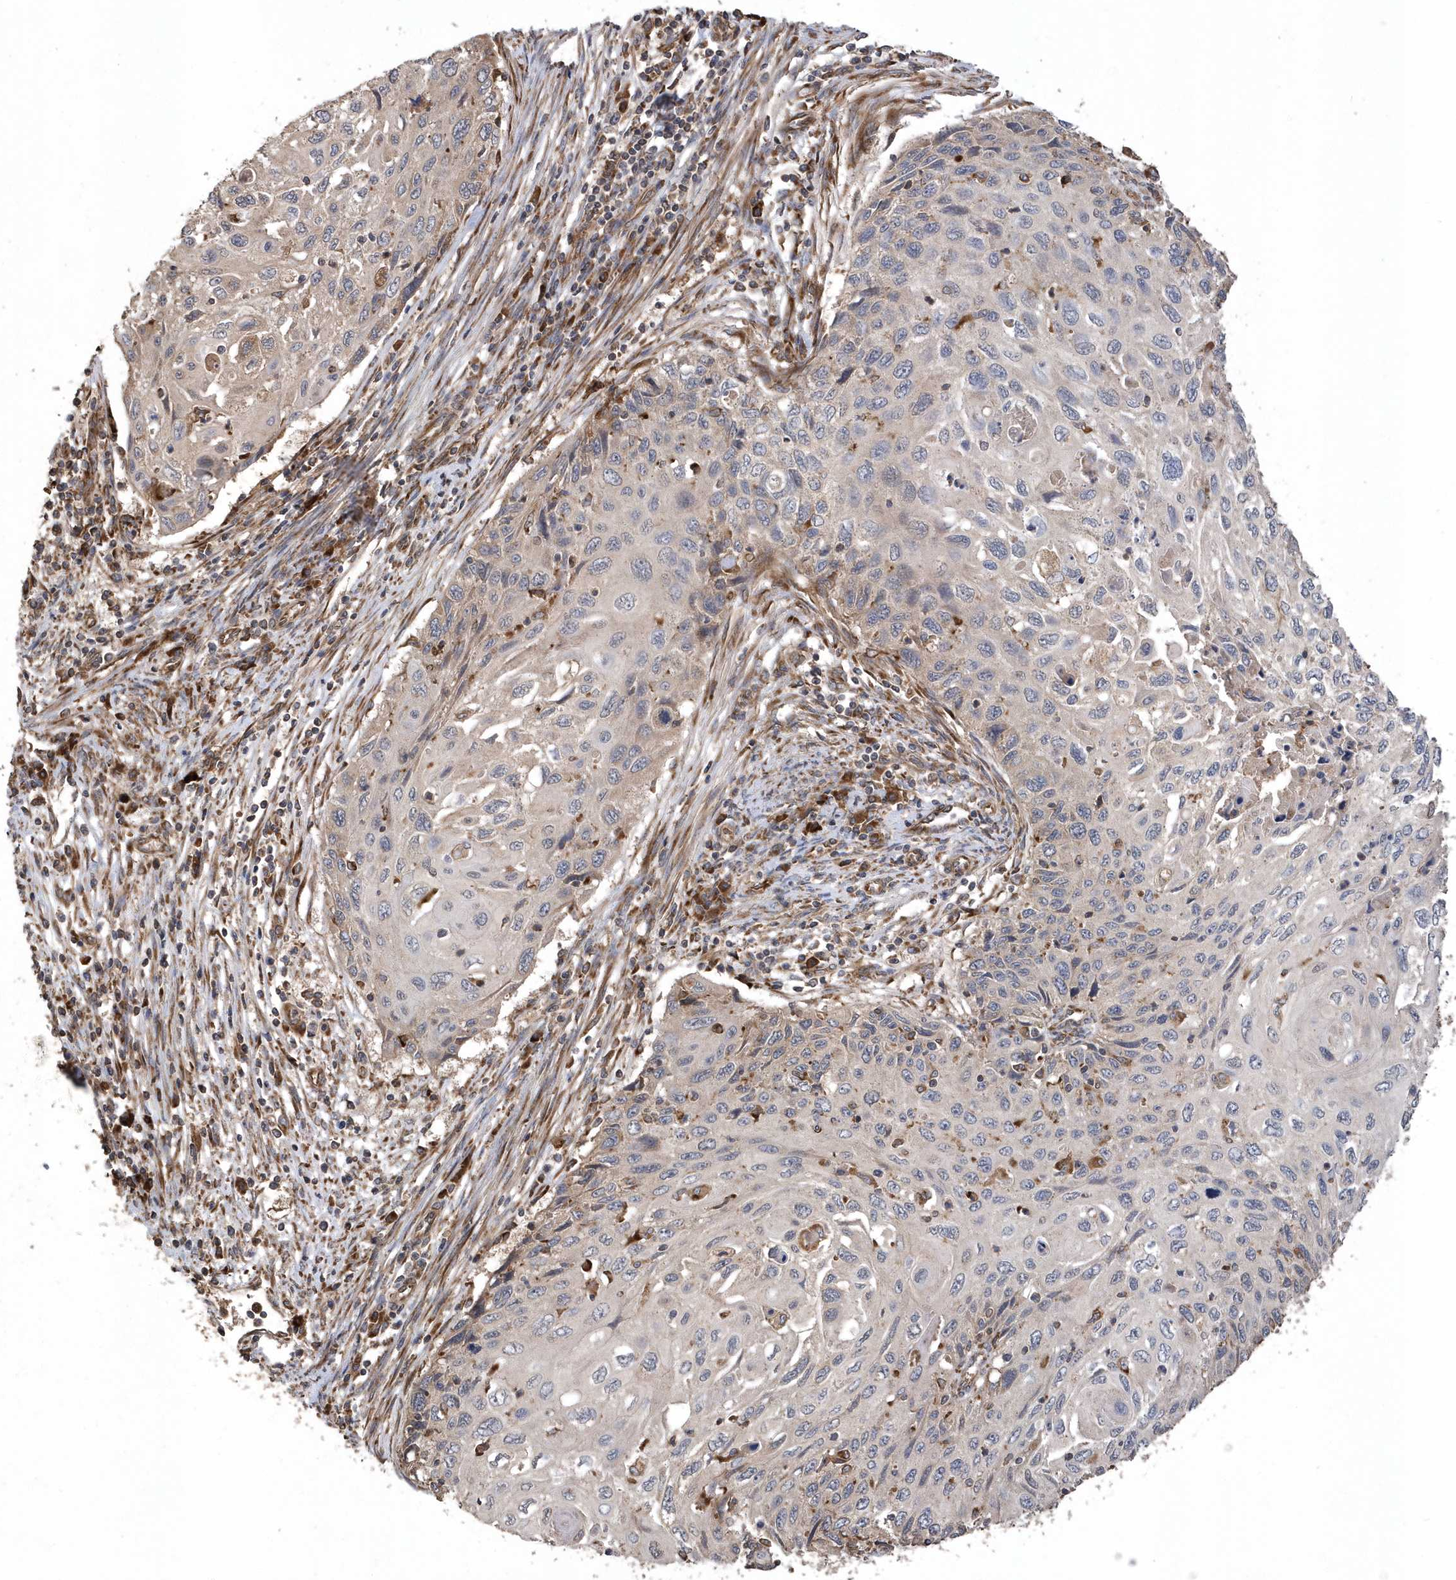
{"staining": {"intensity": "negative", "quantity": "none", "location": "none"}, "tissue": "cervical cancer", "cell_type": "Tumor cells", "image_type": "cancer", "snomed": [{"axis": "morphology", "description": "Squamous cell carcinoma, NOS"}, {"axis": "topography", "description": "Cervix"}], "caption": "High power microscopy image of an immunohistochemistry (IHC) histopathology image of cervical cancer (squamous cell carcinoma), revealing no significant positivity in tumor cells. (Immunohistochemistry, brightfield microscopy, high magnification).", "gene": "WASHC5", "patient": {"sex": "female", "age": 70}}